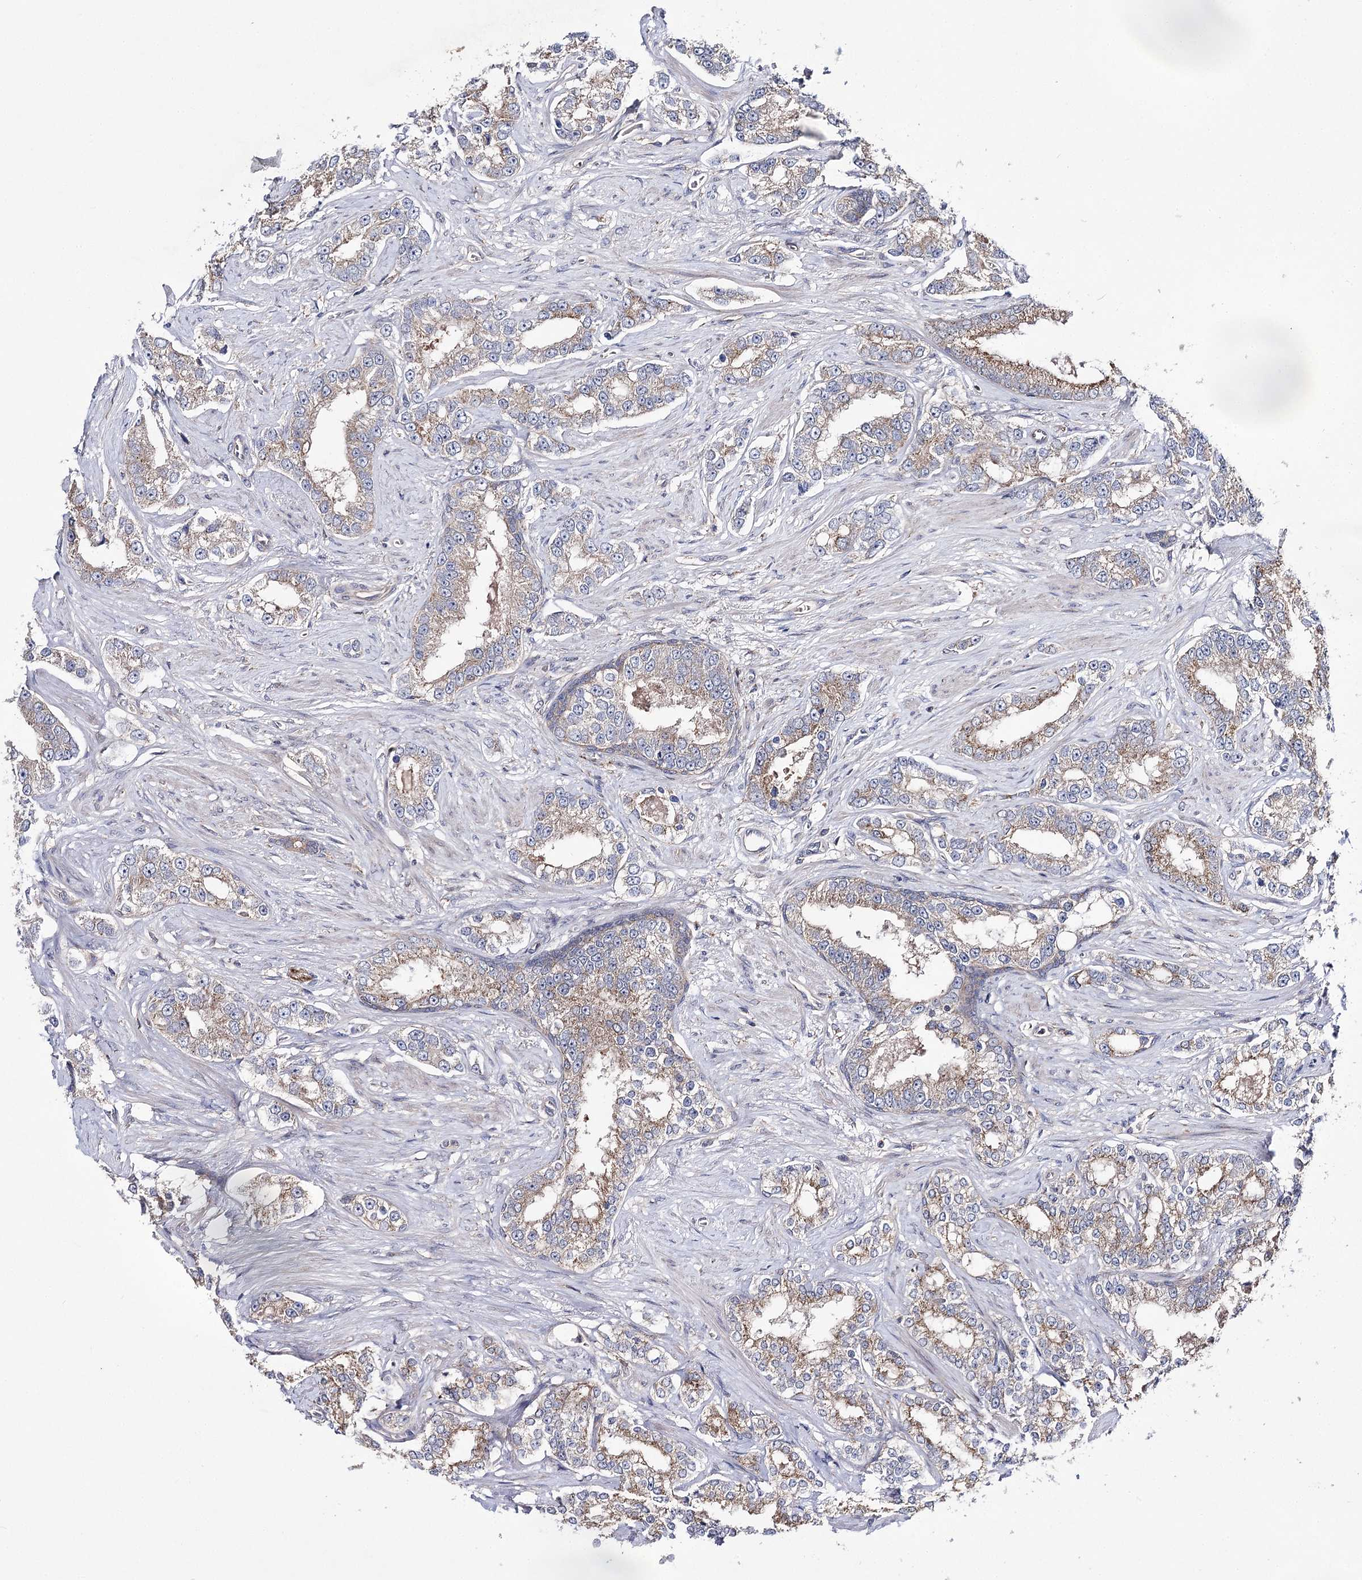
{"staining": {"intensity": "moderate", "quantity": "25%-75%", "location": "cytoplasmic/membranous"}, "tissue": "prostate cancer", "cell_type": "Tumor cells", "image_type": "cancer", "snomed": [{"axis": "morphology", "description": "Normal tissue, NOS"}, {"axis": "morphology", "description": "Adenocarcinoma, High grade"}, {"axis": "topography", "description": "Prostate"}], "caption": "This is an image of immunohistochemistry staining of prostate high-grade adenocarcinoma, which shows moderate staining in the cytoplasmic/membranous of tumor cells.", "gene": "AURKC", "patient": {"sex": "male", "age": 83}}